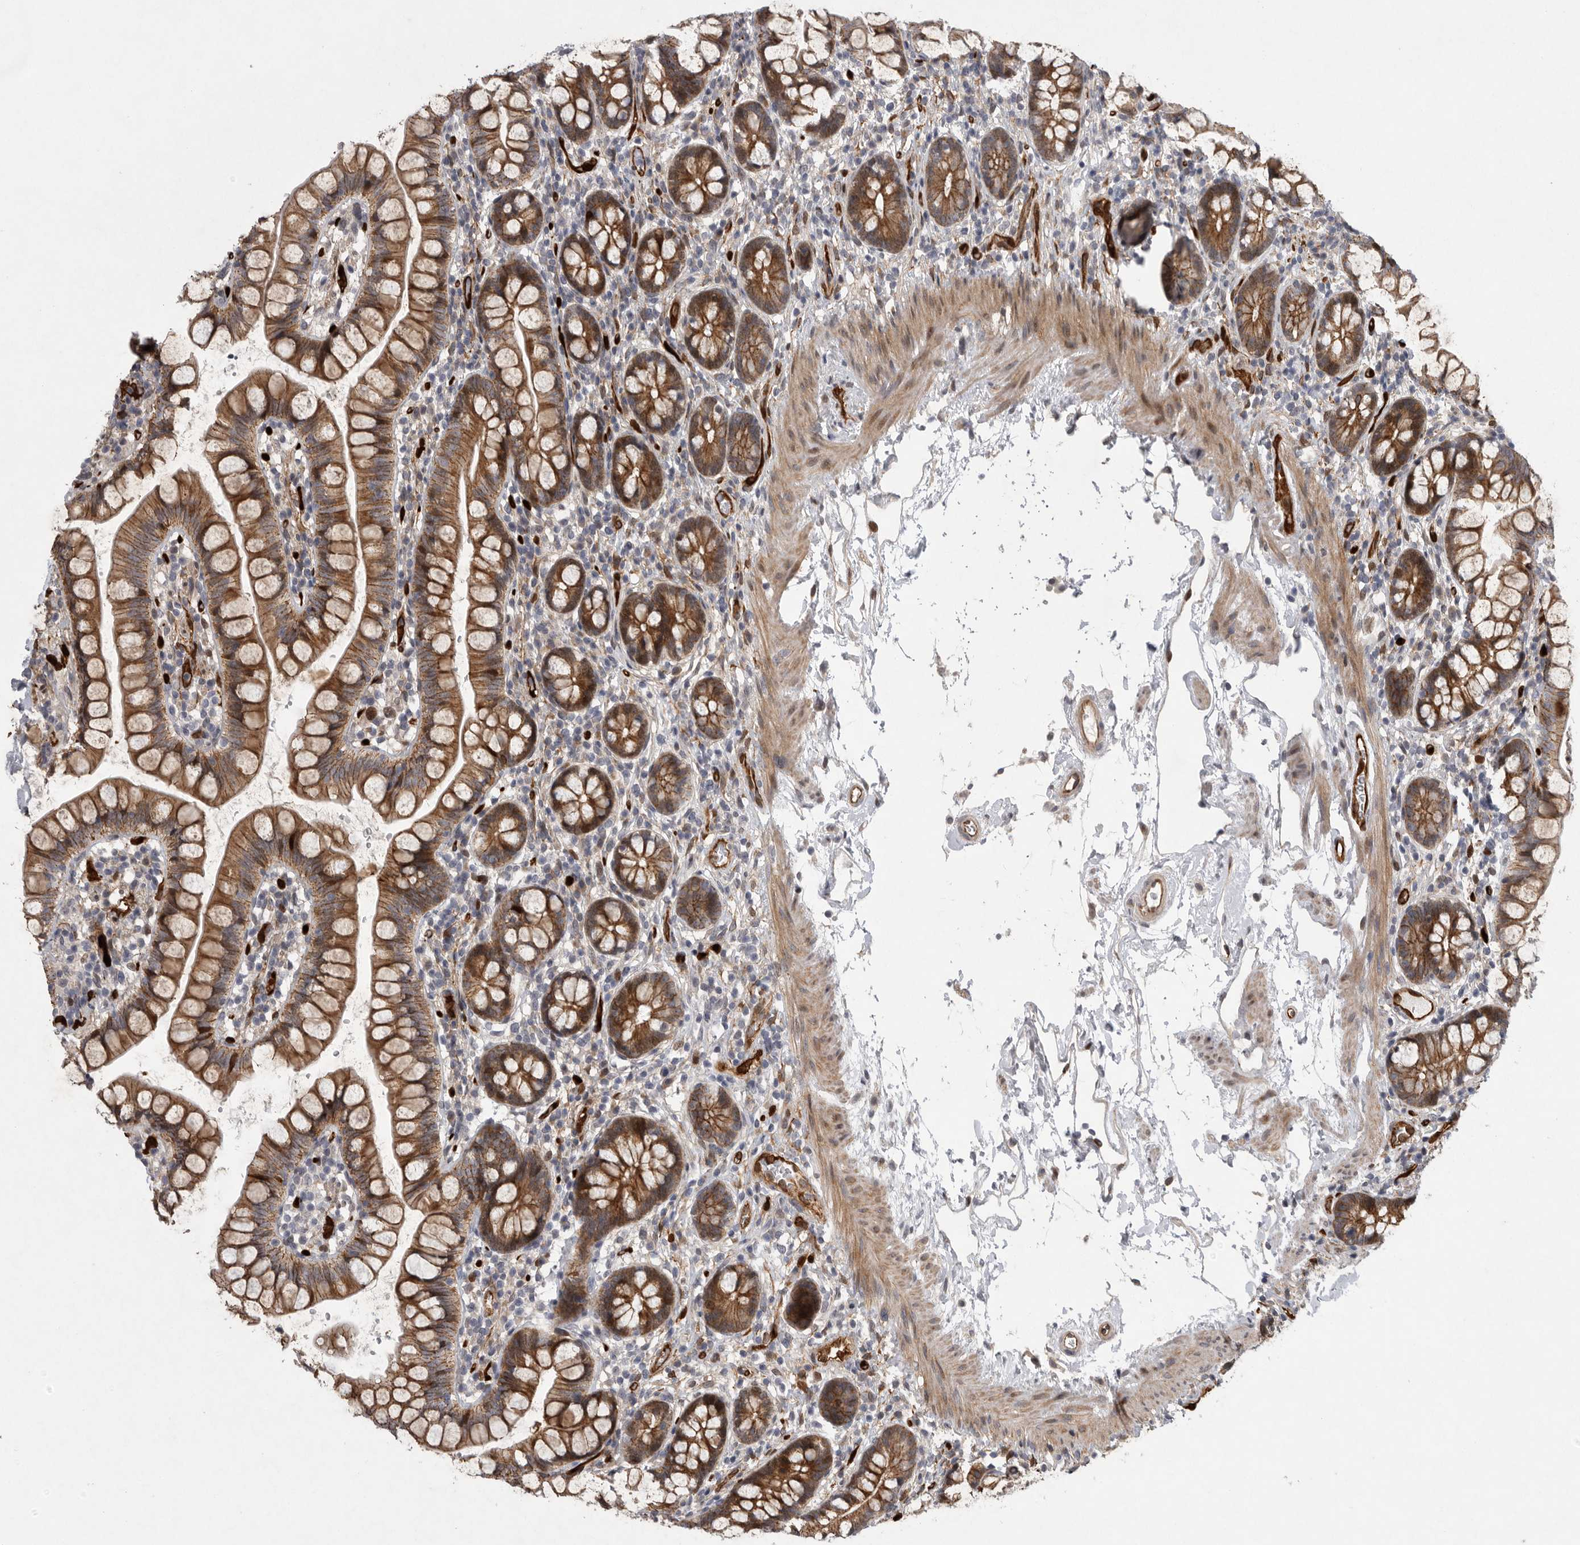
{"staining": {"intensity": "moderate", "quantity": ">75%", "location": "cytoplasmic/membranous"}, "tissue": "small intestine", "cell_type": "Glandular cells", "image_type": "normal", "snomed": [{"axis": "morphology", "description": "Normal tissue, NOS"}, {"axis": "topography", "description": "Small intestine"}], "caption": "This image displays IHC staining of benign human small intestine, with medium moderate cytoplasmic/membranous positivity in about >75% of glandular cells.", "gene": "MPDZ", "patient": {"sex": "female", "age": 84}}